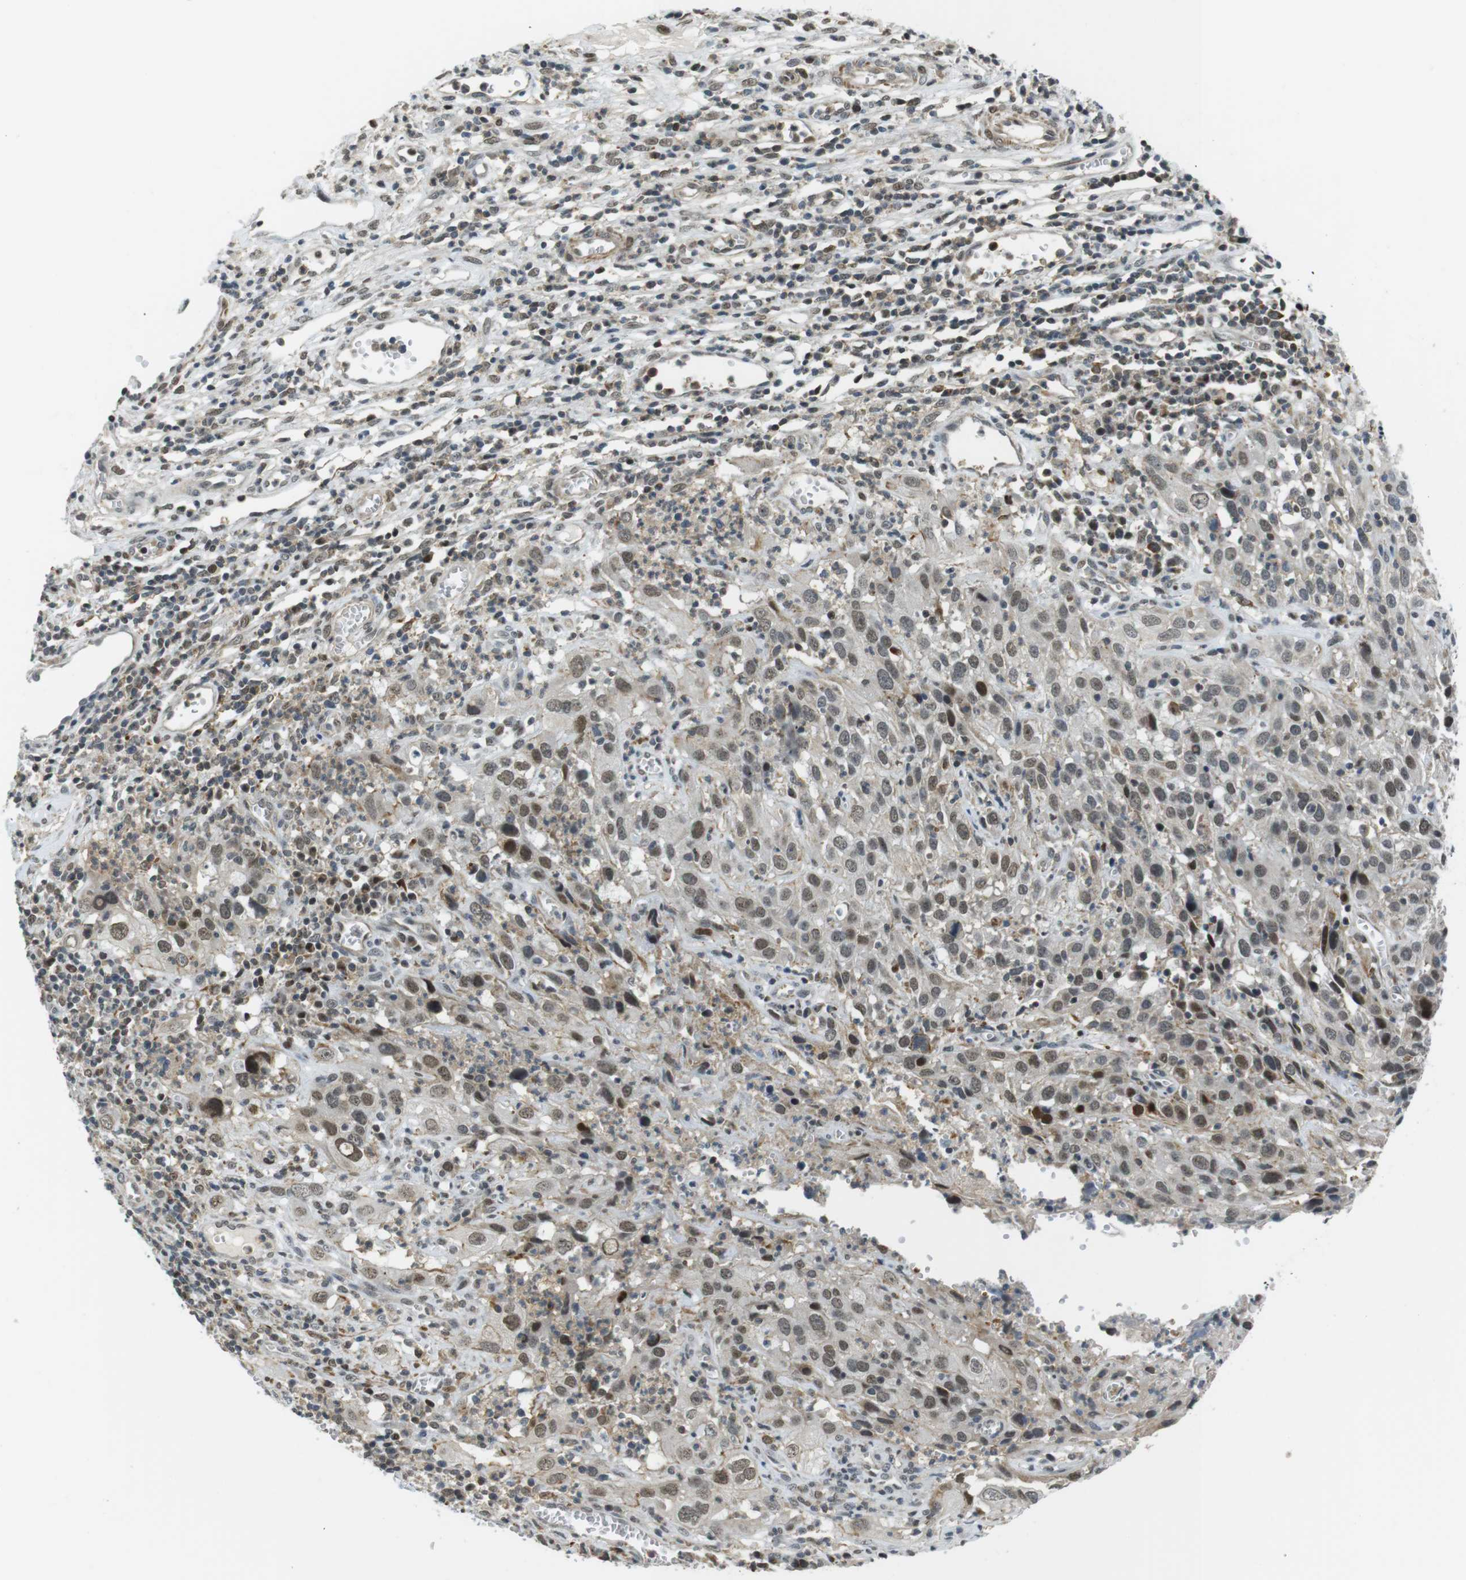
{"staining": {"intensity": "moderate", "quantity": "<25%", "location": "nuclear"}, "tissue": "cervical cancer", "cell_type": "Tumor cells", "image_type": "cancer", "snomed": [{"axis": "morphology", "description": "Squamous cell carcinoma, NOS"}, {"axis": "topography", "description": "Cervix"}], "caption": "Protein staining of cervical cancer tissue reveals moderate nuclear positivity in about <25% of tumor cells.", "gene": "USP7", "patient": {"sex": "female", "age": 32}}